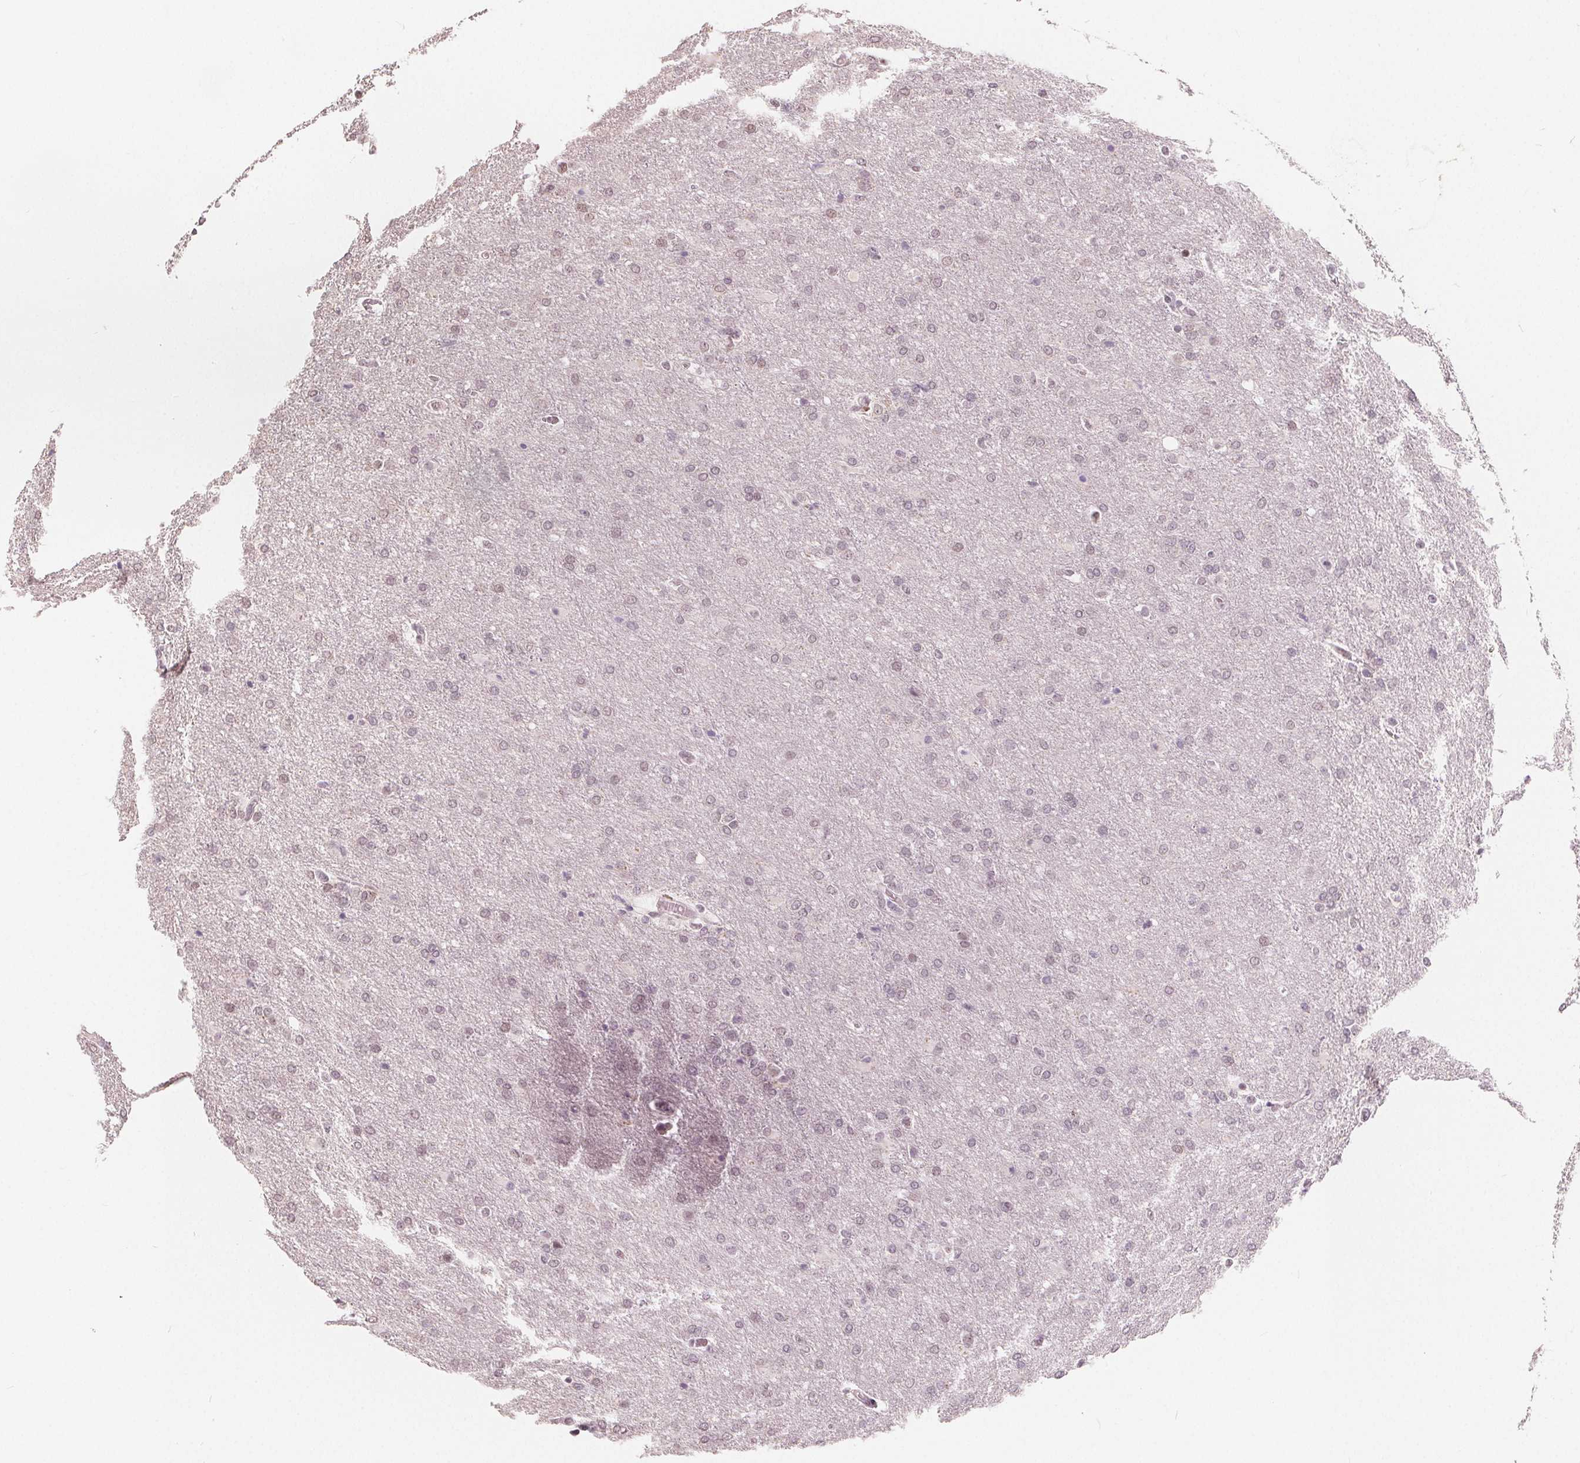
{"staining": {"intensity": "weak", "quantity": "25%-75%", "location": "nuclear"}, "tissue": "glioma", "cell_type": "Tumor cells", "image_type": "cancer", "snomed": [{"axis": "morphology", "description": "Glioma, malignant, High grade"}, {"axis": "topography", "description": "Brain"}], "caption": "The photomicrograph reveals immunohistochemical staining of malignant glioma (high-grade). There is weak nuclear positivity is identified in about 25%-75% of tumor cells.", "gene": "NUP210L", "patient": {"sex": "male", "age": 68}}